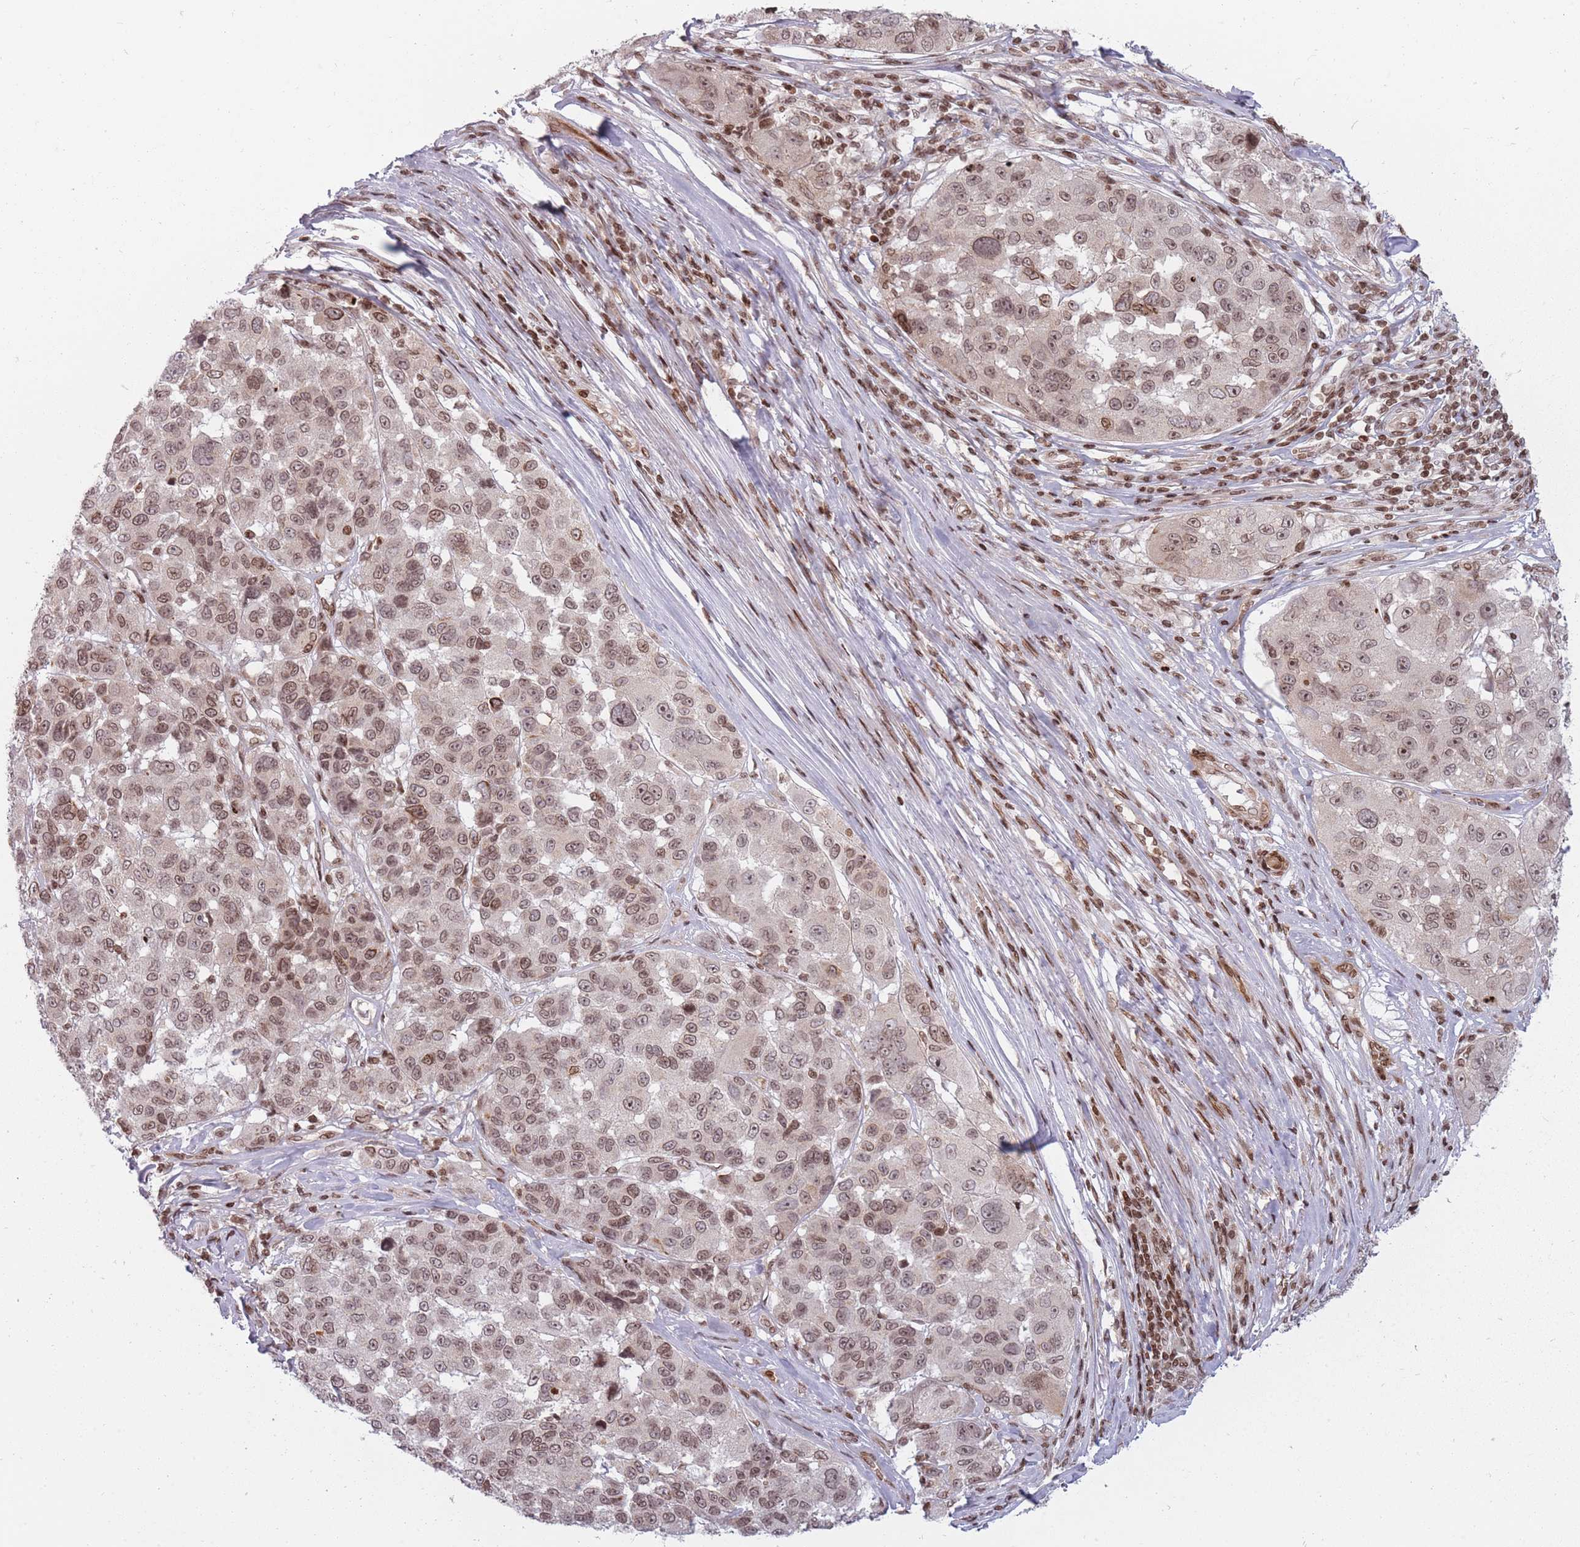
{"staining": {"intensity": "moderate", "quantity": ">75%", "location": "nuclear"}, "tissue": "melanoma", "cell_type": "Tumor cells", "image_type": "cancer", "snomed": [{"axis": "morphology", "description": "Malignant melanoma, NOS"}, {"axis": "topography", "description": "Skin"}], "caption": "Immunohistochemical staining of malignant melanoma displays moderate nuclear protein staining in about >75% of tumor cells. Immunohistochemistry (ihc) stains the protein of interest in brown and the nuclei are stained blue.", "gene": "TMC6", "patient": {"sex": "female", "age": 66}}